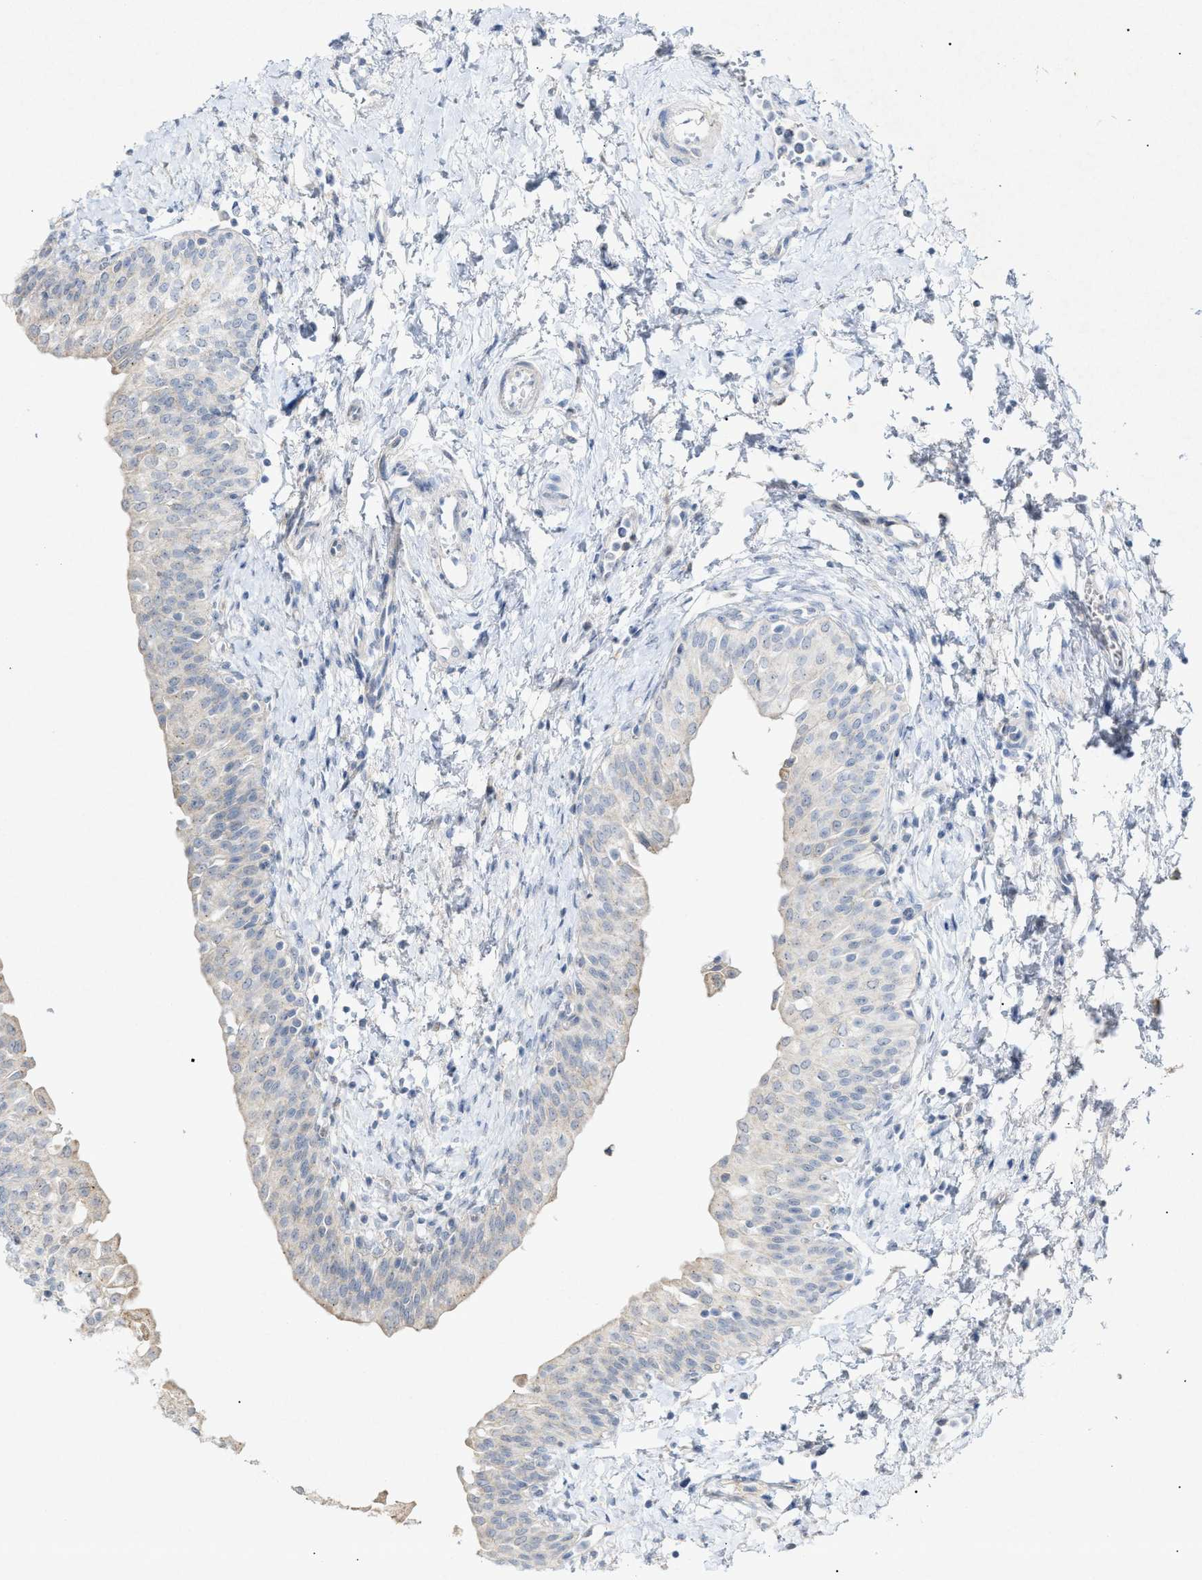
{"staining": {"intensity": "weak", "quantity": "<25%", "location": "cytoplasmic/membranous"}, "tissue": "urinary bladder", "cell_type": "Urothelial cells", "image_type": "normal", "snomed": [{"axis": "morphology", "description": "Normal tissue, NOS"}, {"axis": "topography", "description": "Urinary bladder"}], "caption": "Immunohistochemistry of unremarkable urinary bladder displays no positivity in urothelial cells. Nuclei are stained in blue.", "gene": "SLC25A31", "patient": {"sex": "male", "age": 55}}